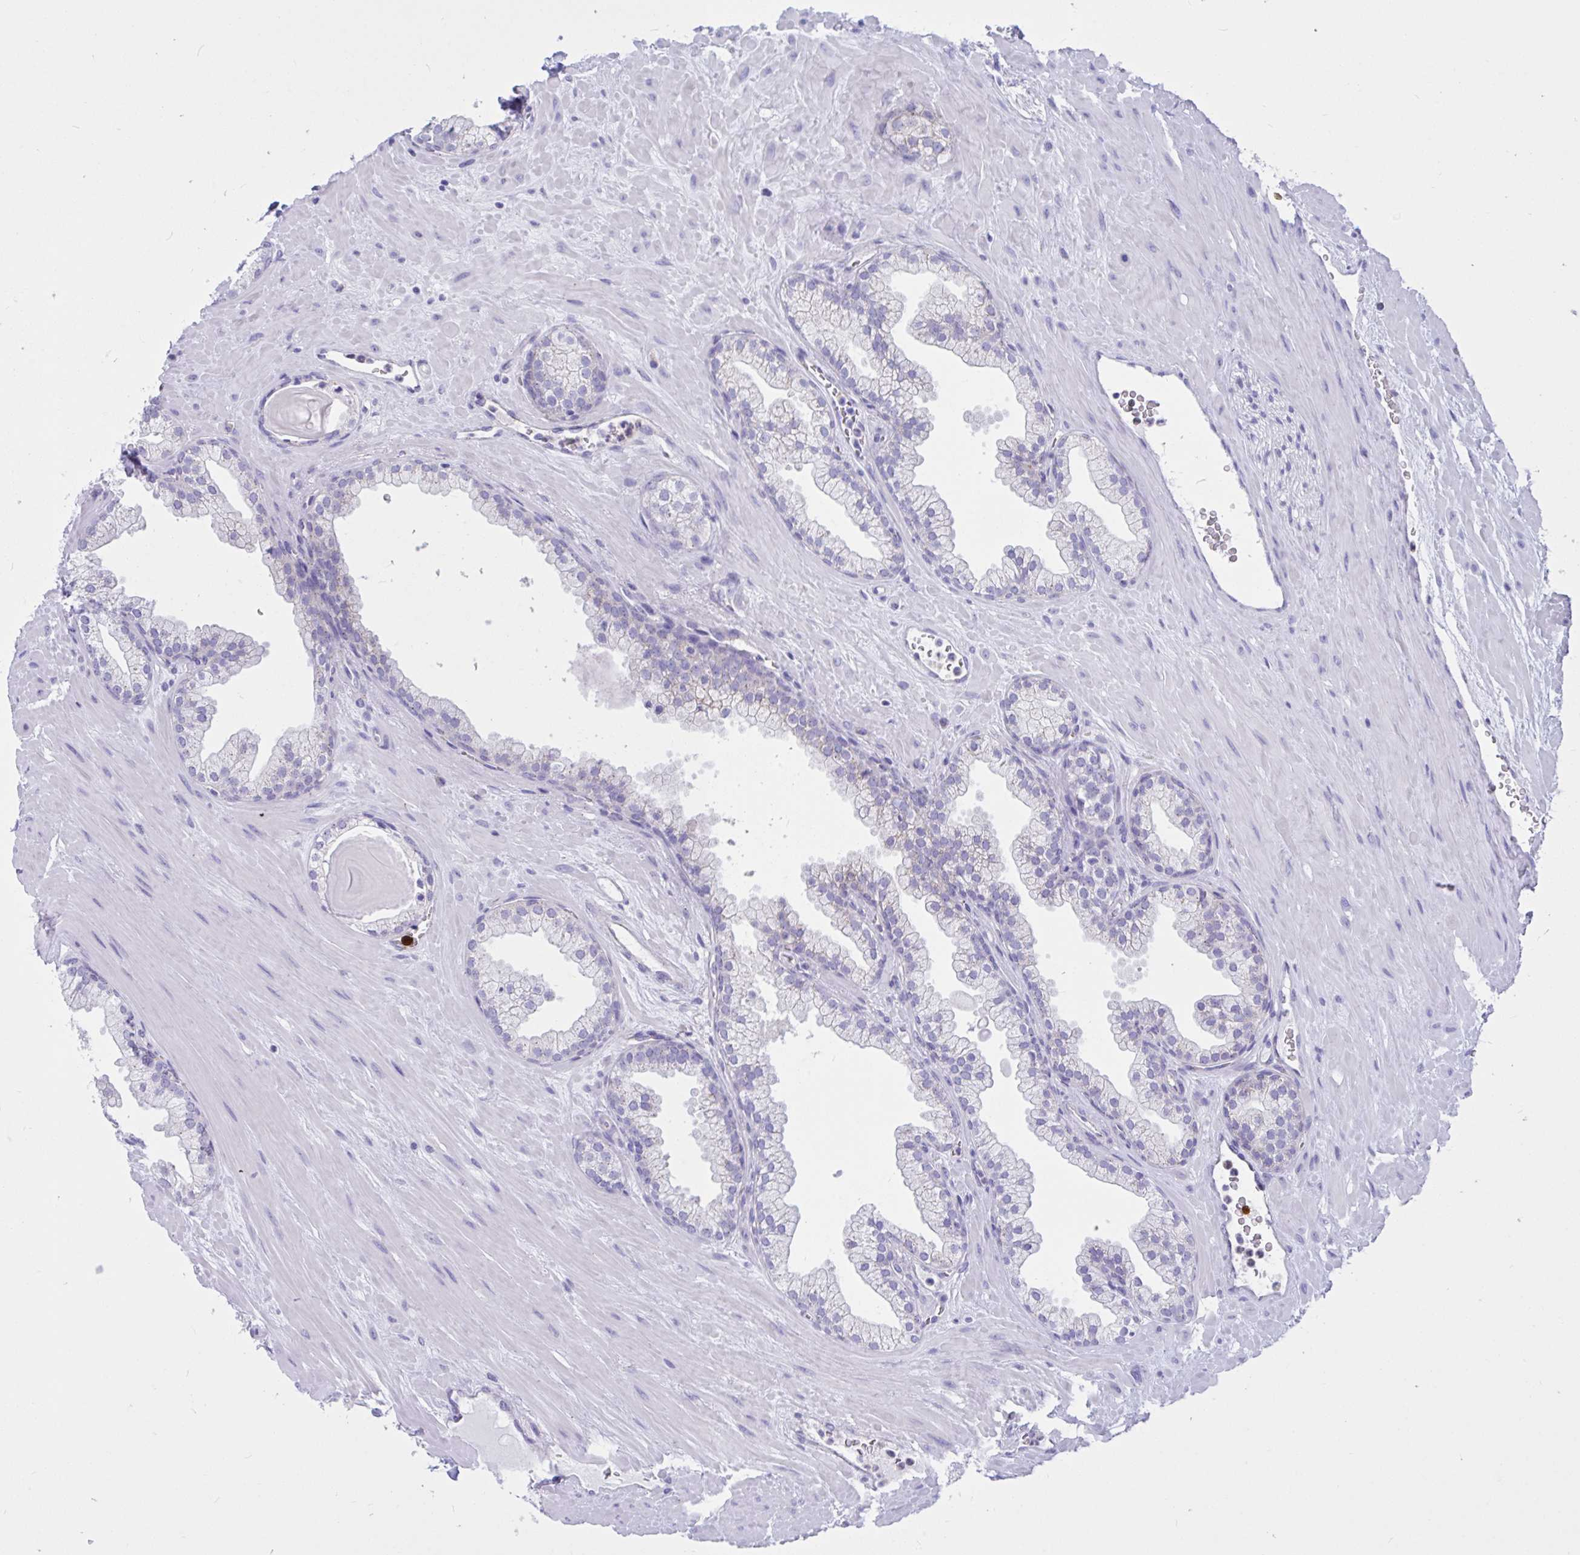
{"staining": {"intensity": "weak", "quantity": "<25%", "location": "cytoplasmic/membranous"}, "tissue": "prostate", "cell_type": "Glandular cells", "image_type": "normal", "snomed": [{"axis": "morphology", "description": "Normal tissue, NOS"}, {"axis": "topography", "description": "Prostate"}, {"axis": "topography", "description": "Peripheral nerve tissue"}], "caption": "Micrograph shows no significant protein staining in glandular cells of normal prostate.", "gene": "RNASE3", "patient": {"sex": "male", "age": 61}}